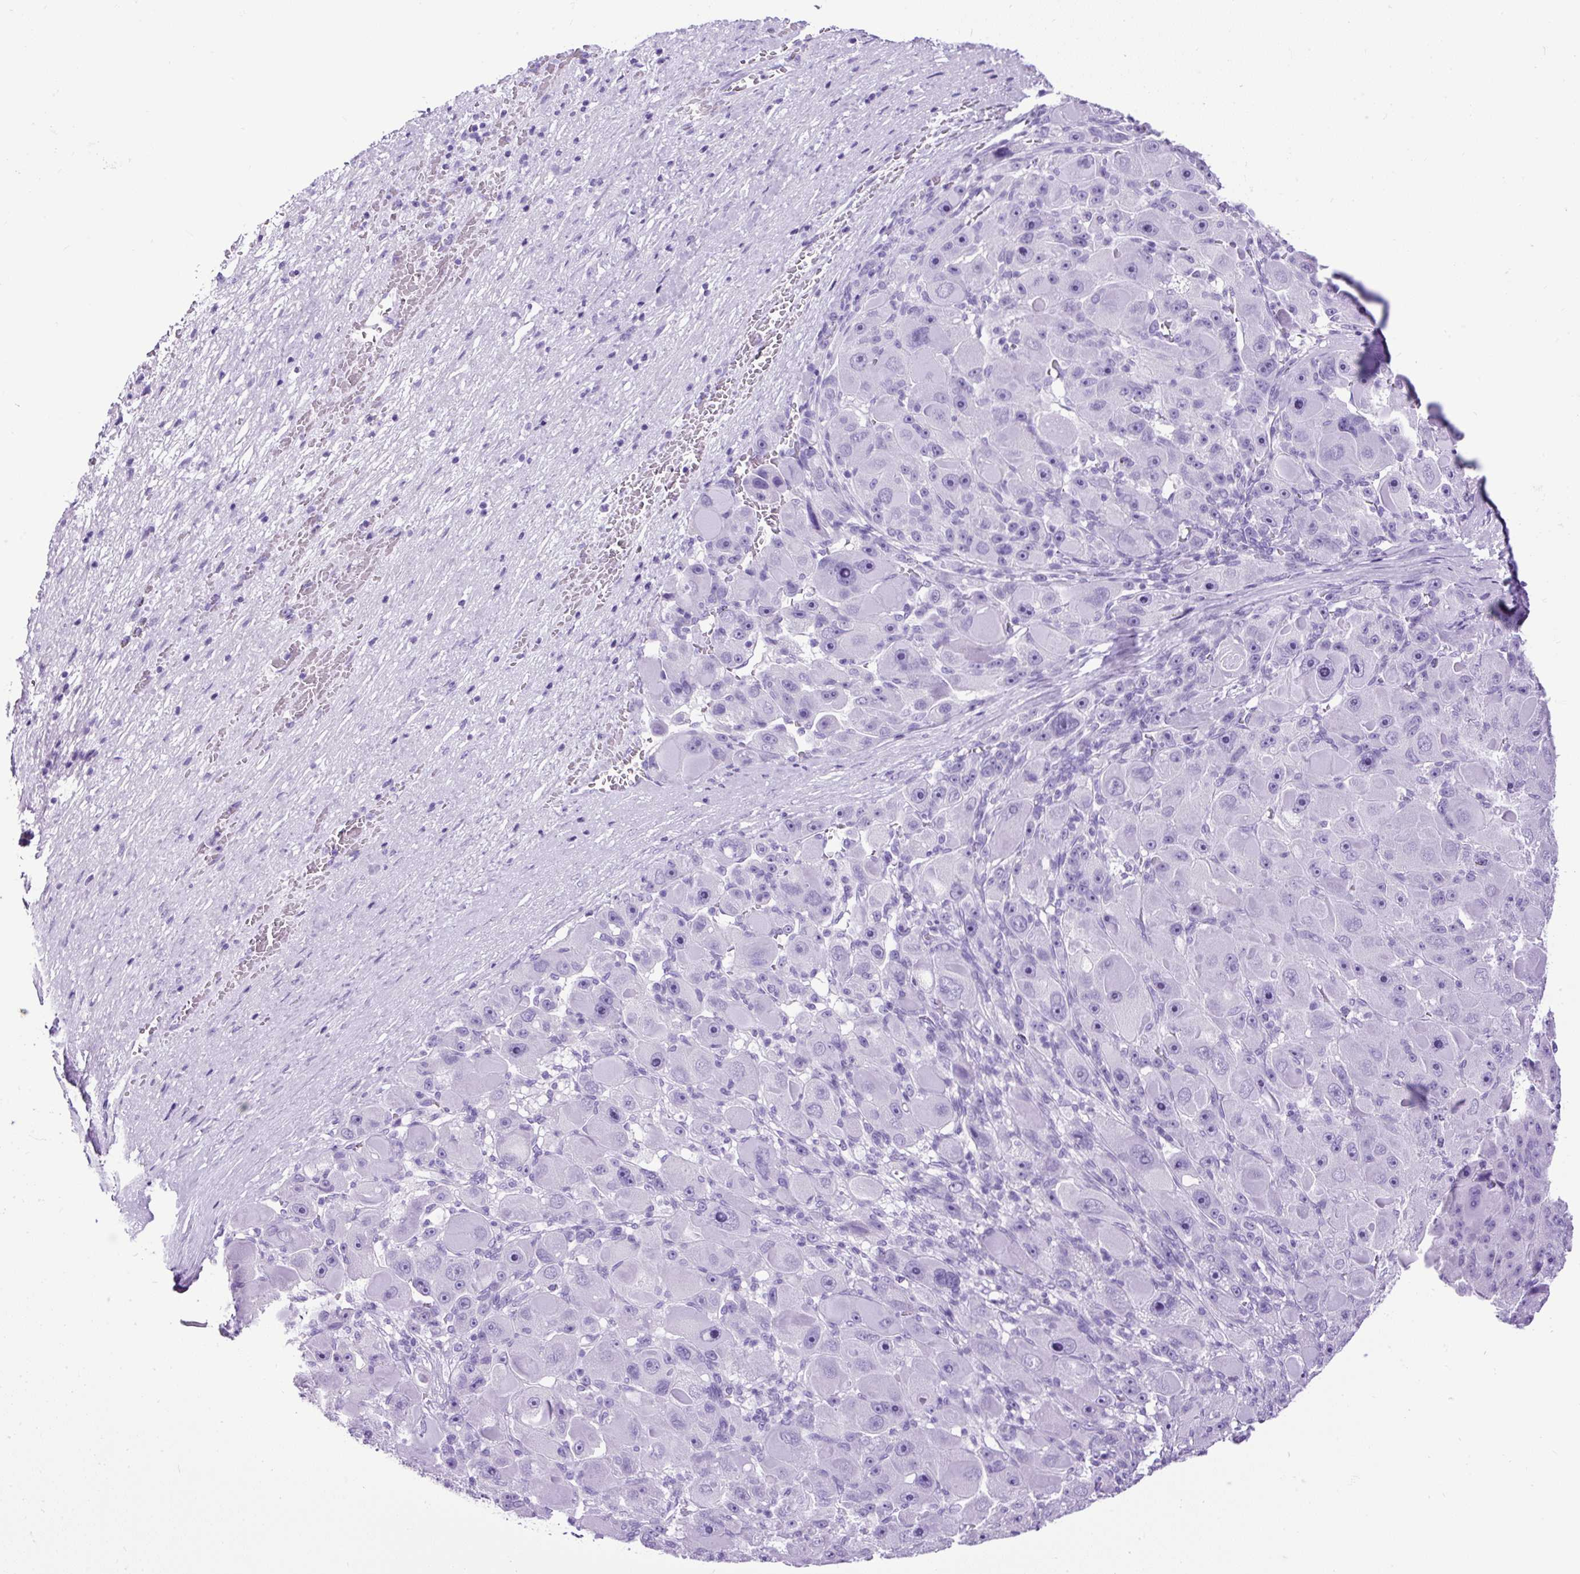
{"staining": {"intensity": "negative", "quantity": "none", "location": "none"}, "tissue": "liver cancer", "cell_type": "Tumor cells", "image_type": "cancer", "snomed": [{"axis": "morphology", "description": "Carcinoma, Hepatocellular, NOS"}, {"axis": "topography", "description": "Liver"}], "caption": "Protein analysis of hepatocellular carcinoma (liver) demonstrates no significant staining in tumor cells.", "gene": "CEL", "patient": {"sex": "male", "age": 76}}